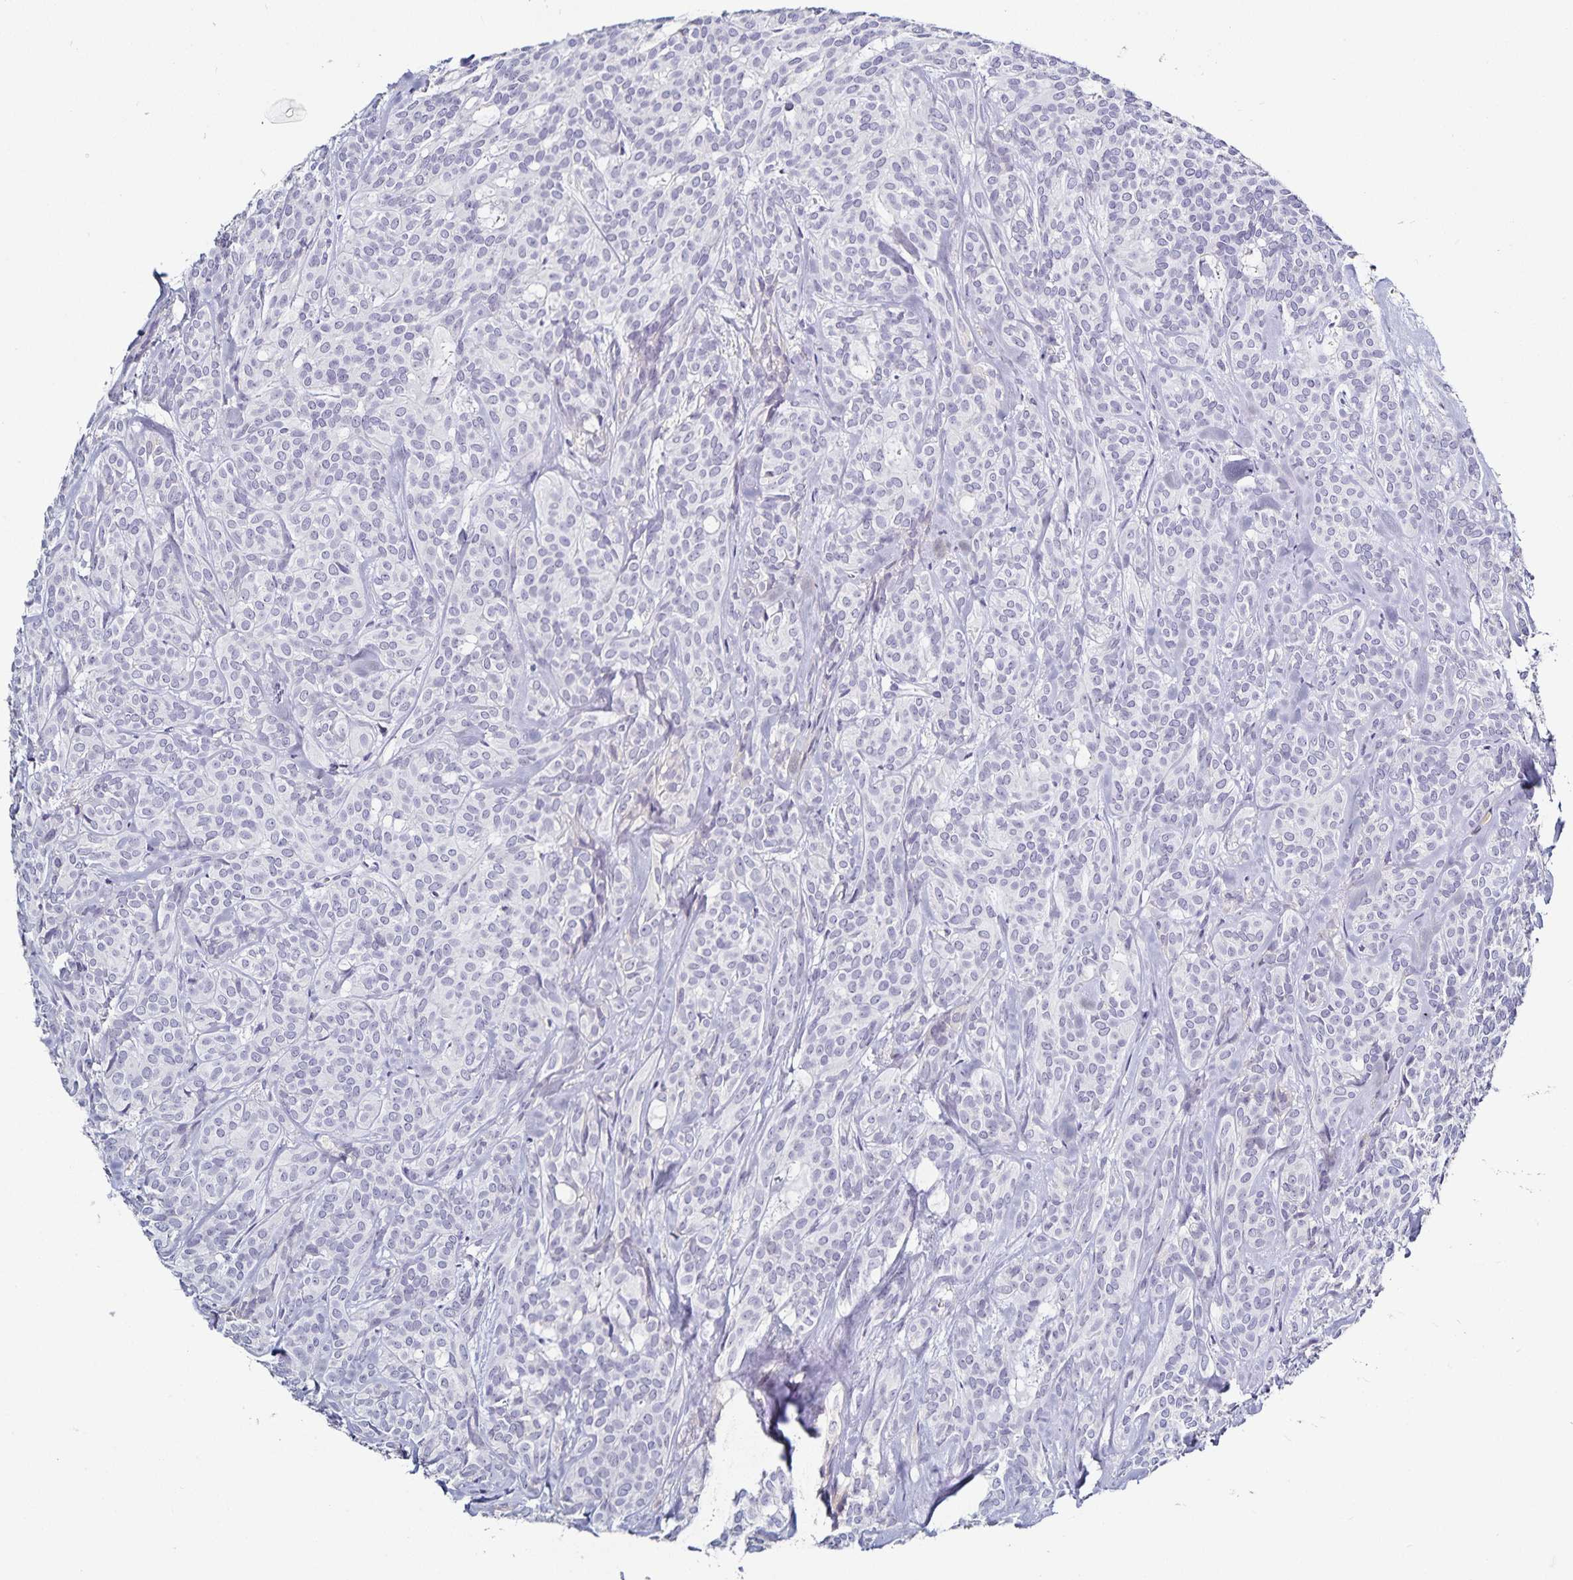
{"staining": {"intensity": "negative", "quantity": "none", "location": "none"}, "tissue": "head and neck cancer", "cell_type": "Tumor cells", "image_type": "cancer", "snomed": [{"axis": "morphology", "description": "Adenocarcinoma, NOS"}, {"axis": "topography", "description": "Head-Neck"}], "caption": "This micrograph is of head and neck cancer (adenocarcinoma) stained with immunohistochemistry to label a protein in brown with the nuclei are counter-stained blue. There is no positivity in tumor cells.", "gene": "TTR", "patient": {"sex": "female", "age": 57}}